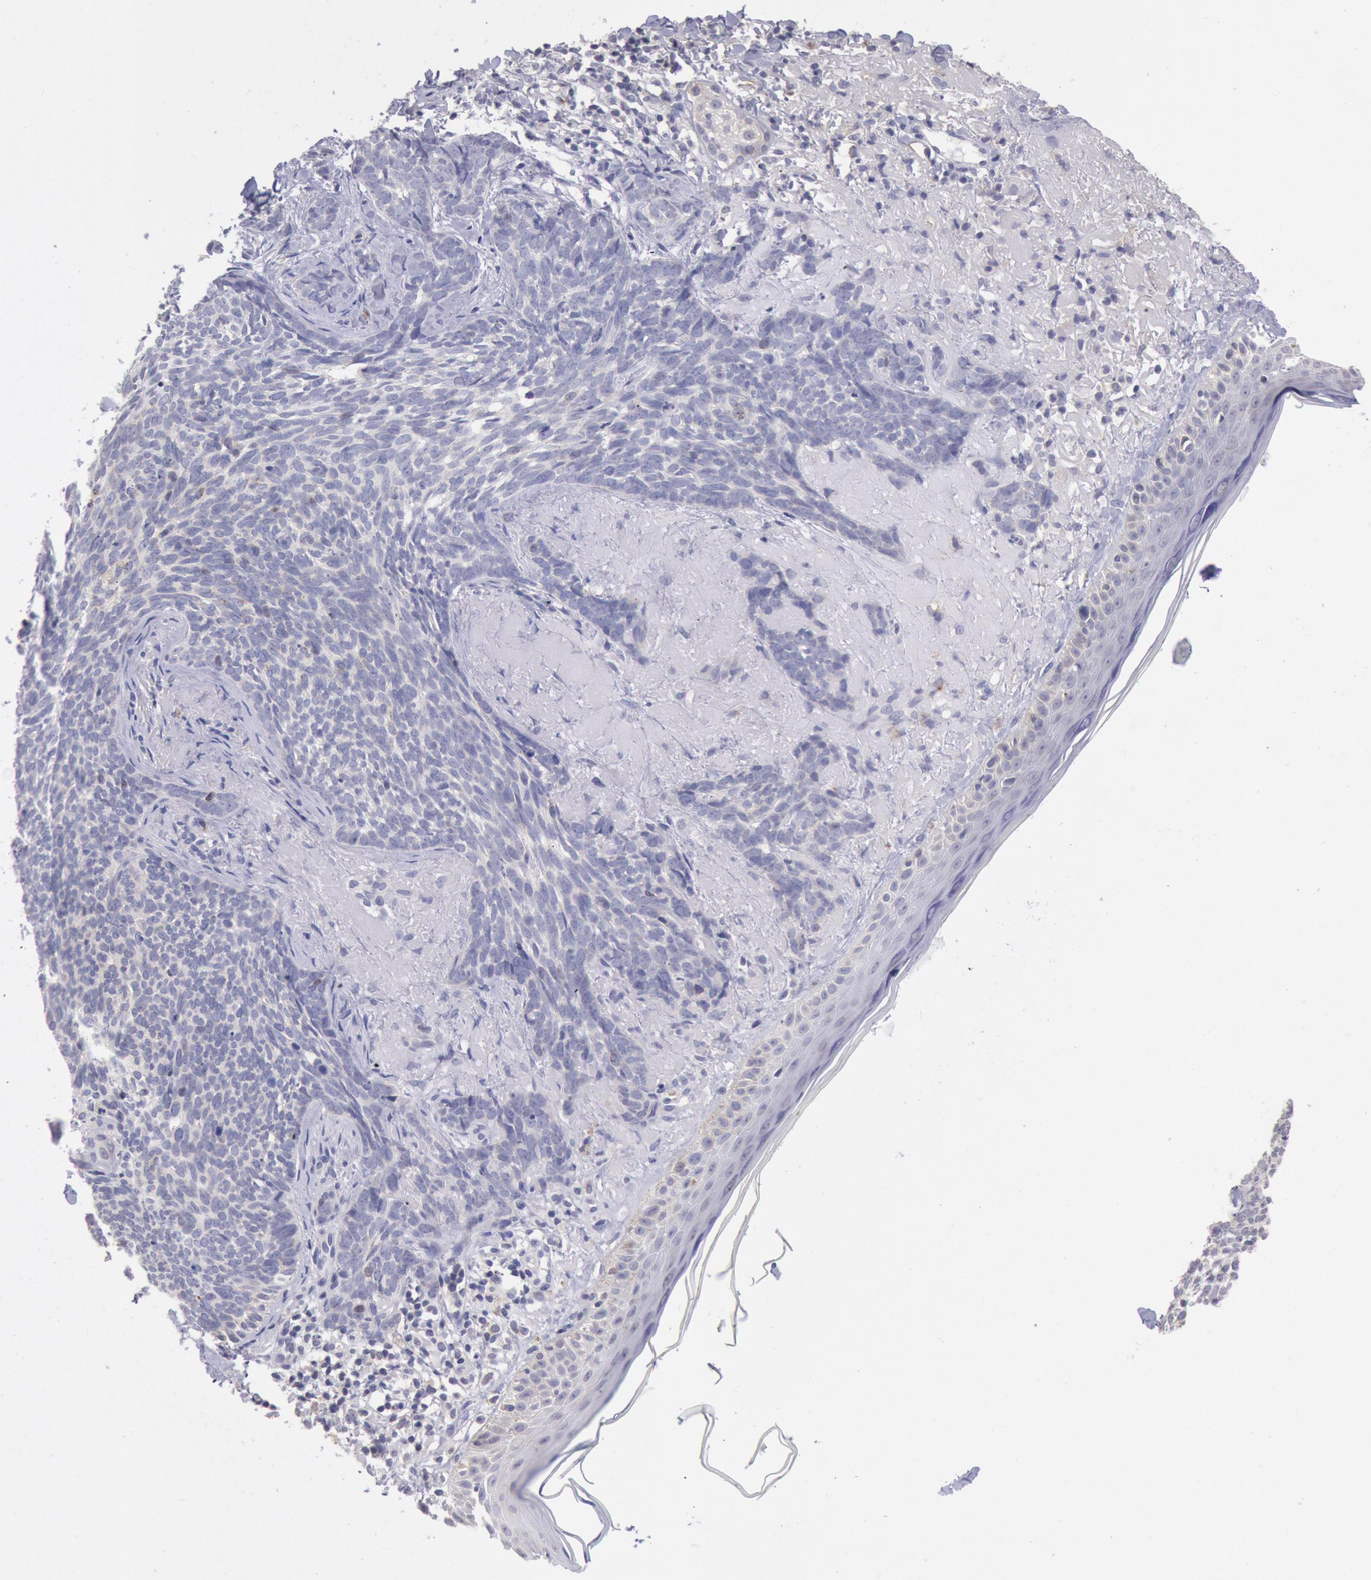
{"staining": {"intensity": "negative", "quantity": "none", "location": "none"}, "tissue": "skin cancer", "cell_type": "Tumor cells", "image_type": "cancer", "snomed": [{"axis": "morphology", "description": "Basal cell carcinoma"}, {"axis": "topography", "description": "Skin"}], "caption": "This micrograph is of basal cell carcinoma (skin) stained with immunohistochemistry to label a protein in brown with the nuclei are counter-stained blue. There is no positivity in tumor cells.", "gene": "GAL3ST1", "patient": {"sex": "female", "age": 81}}